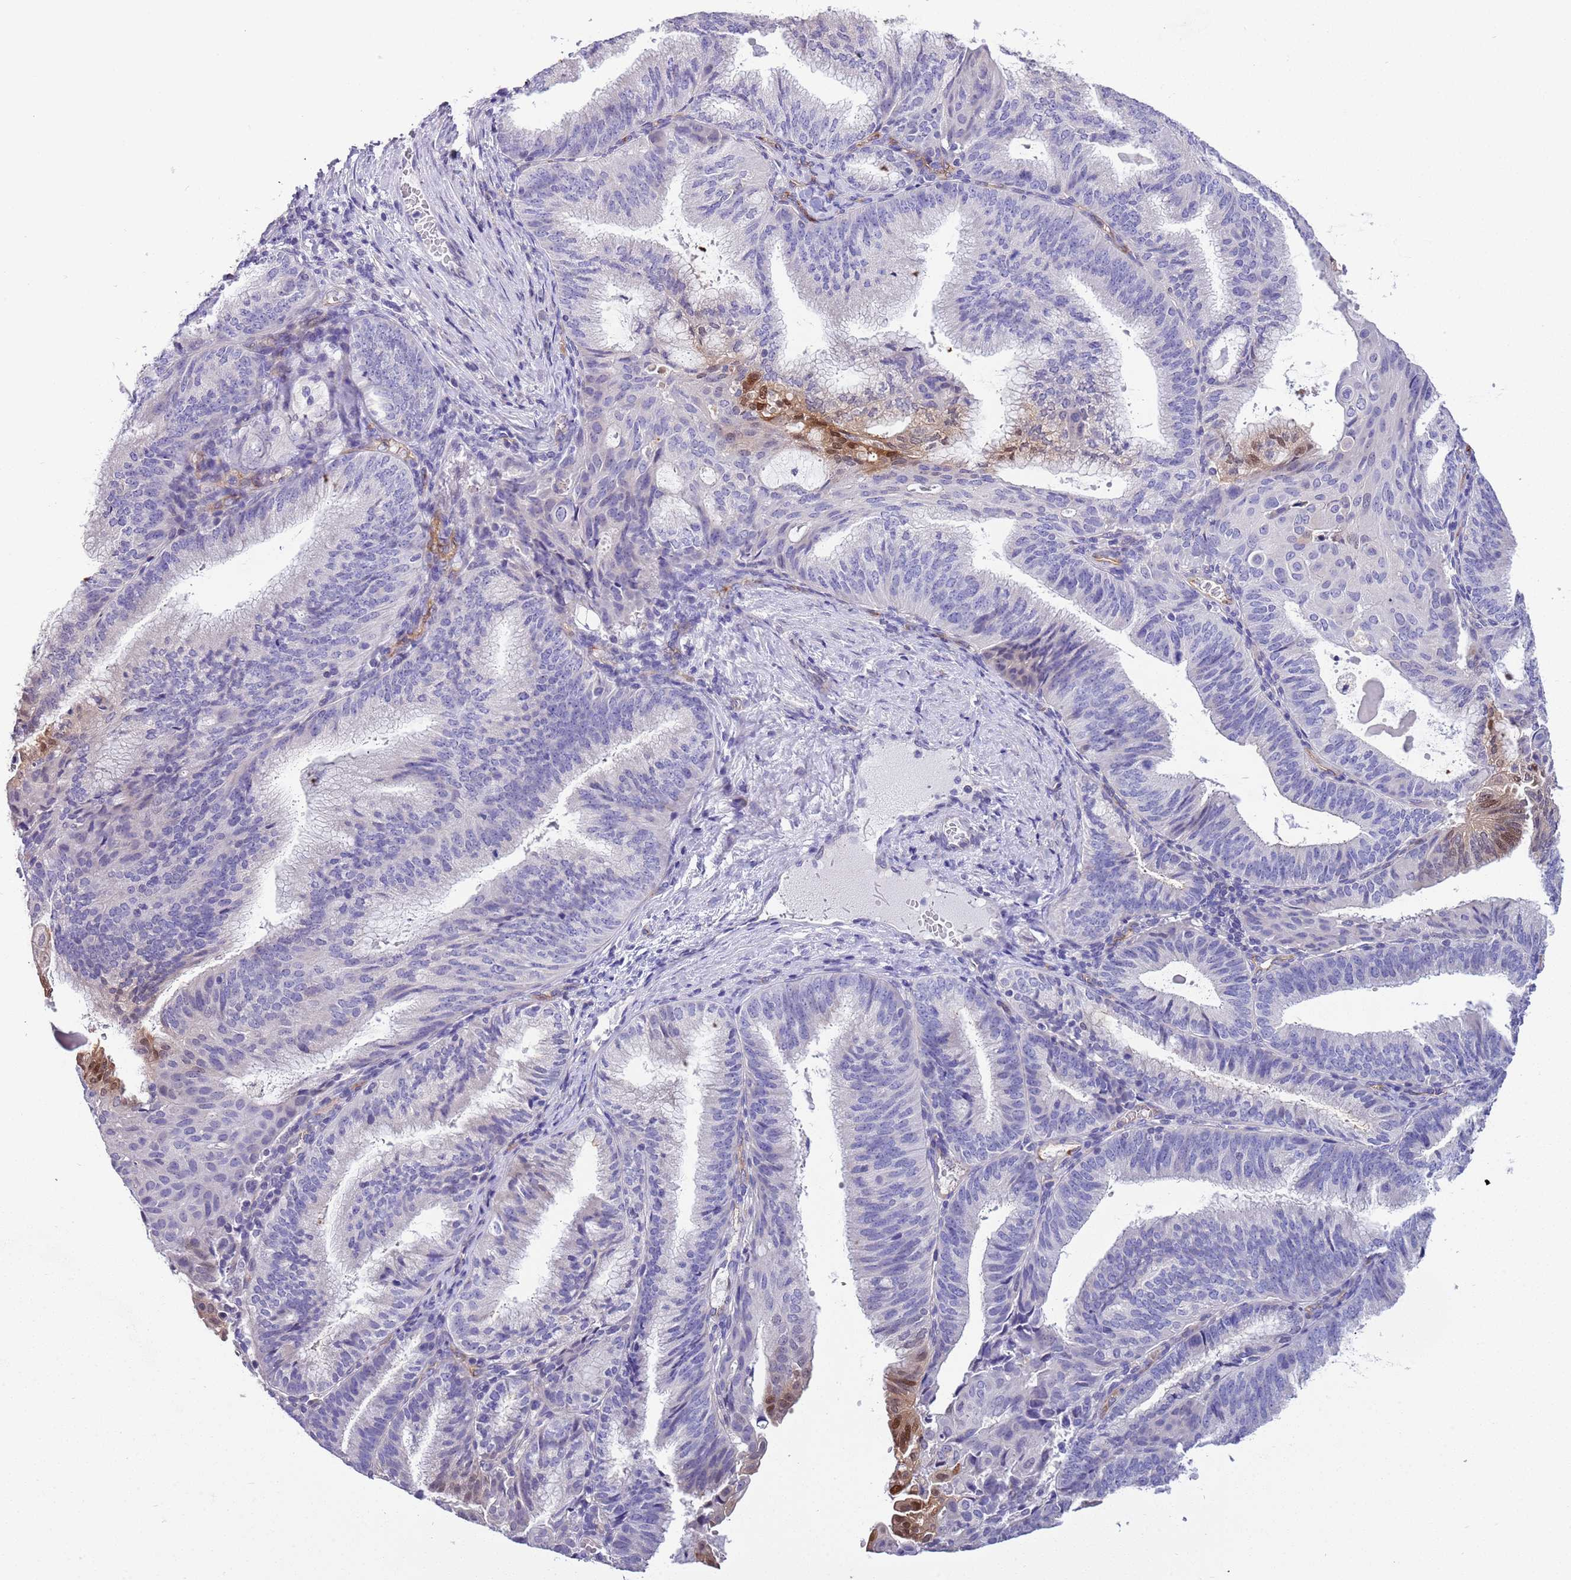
{"staining": {"intensity": "moderate", "quantity": "<25%", "location": "nuclear"}, "tissue": "endometrial cancer", "cell_type": "Tumor cells", "image_type": "cancer", "snomed": [{"axis": "morphology", "description": "Adenocarcinoma, NOS"}, {"axis": "topography", "description": "Endometrium"}], "caption": "A histopathology image of human adenocarcinoma (endometrial) stained for a protein exhibits moderate nuclear brown staining in tumor cells.", "gene": "BRMS1L", "patient": {"sex": "female", "age": 49}}